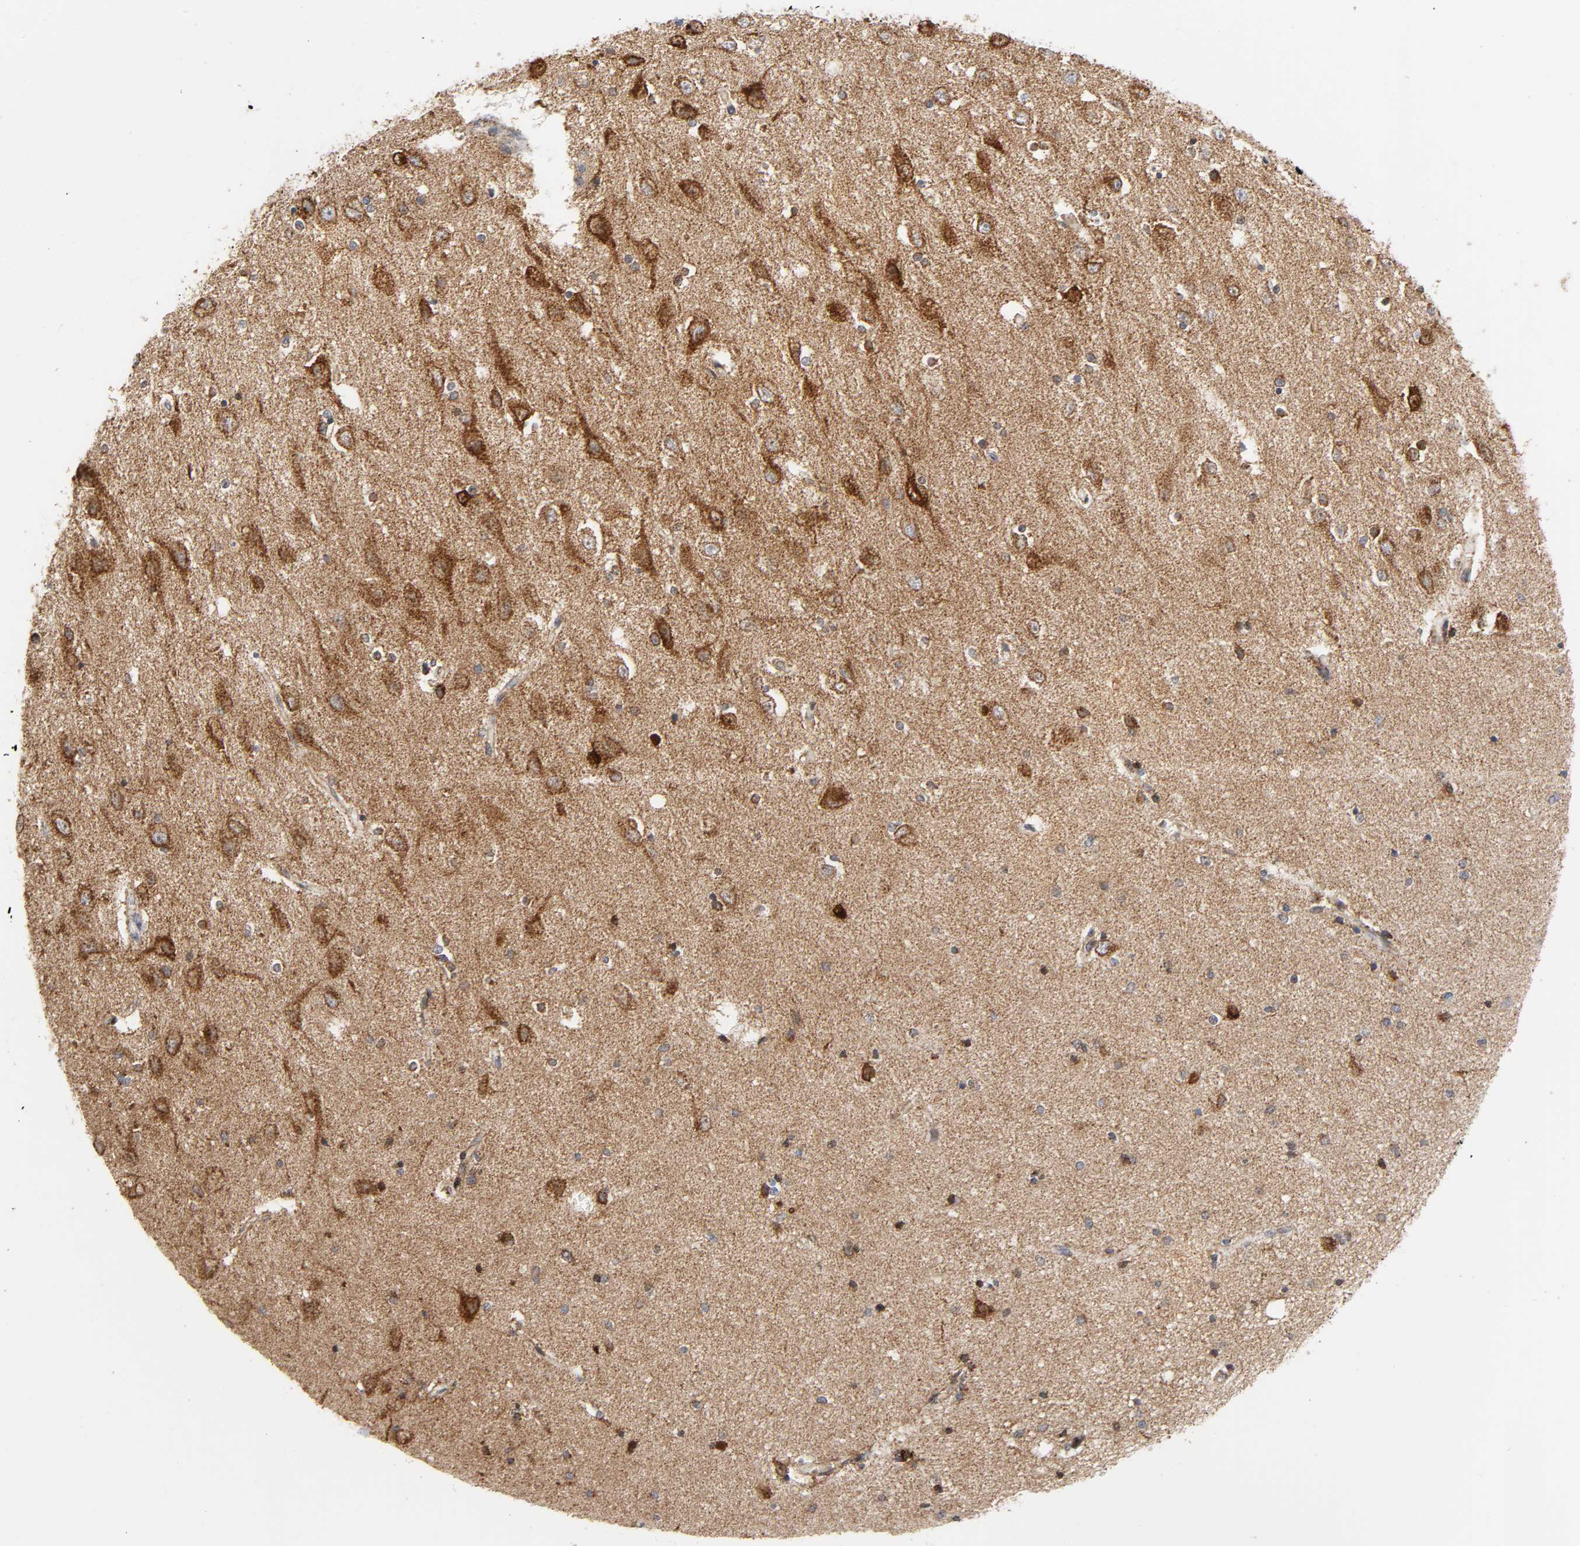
{"staining": {"intensity": "moderate", "quantity": ">75%", "location": "cytoplasmic/membranous"}, "tissue": "hippocampus", "cell_type": "Glial cells", "image_type": "normal", "snomed": [{"axis": "morphology", "description": "Normal tissue, NOS"}, {"axis": "topography", "description": "Hippocampus"}], "caption": "Immunohistochemistry (DAB) staining of unremarkable human hippocampus displays moderate cytoplasmic/membranous protein staining in about >75% of glial cells. The staining was performed using DAB, with brown indicating positive protein expression. Nuclei are stained blue with hematoxylin.", "gene": "CYCS", "patient": {"sex": "female", "age": 54}}